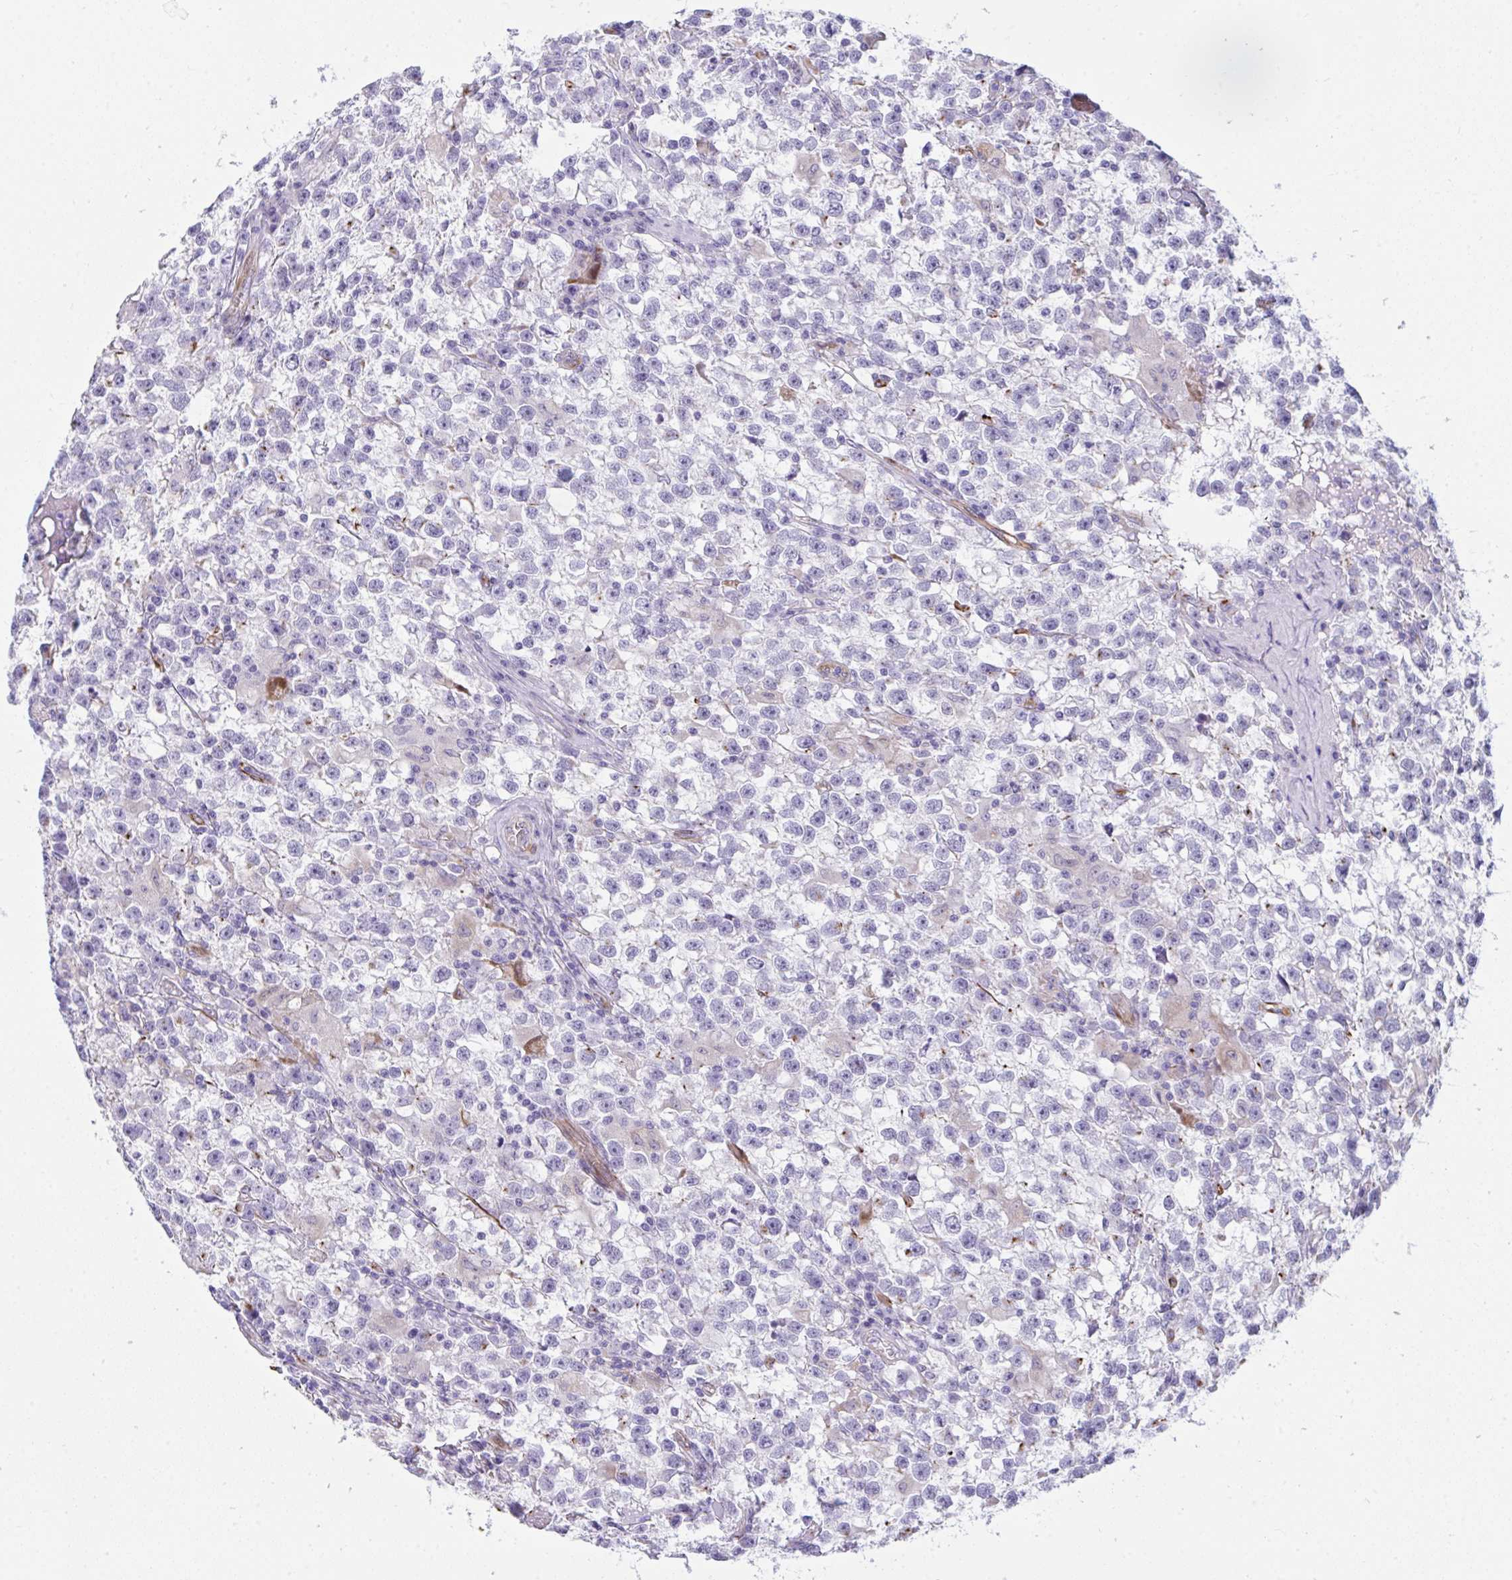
{"staining": {"intensity": "negative", "quantity": "none", "location": "none"}, "tissue": "testis cancer", "cell_type": "Tumor cells", "image_type": "cancer", "snomed": [{"axis": "morphology", "description": "Seminoma, NOS"}, {"axis": "topography", "description": "Testis"}], "caption": "Testis seminoma stained for a protein using IHC displays no positivity tumor cells.", "gene": "SLC35B1", "patient": {"sex": "male", "age": 31}}